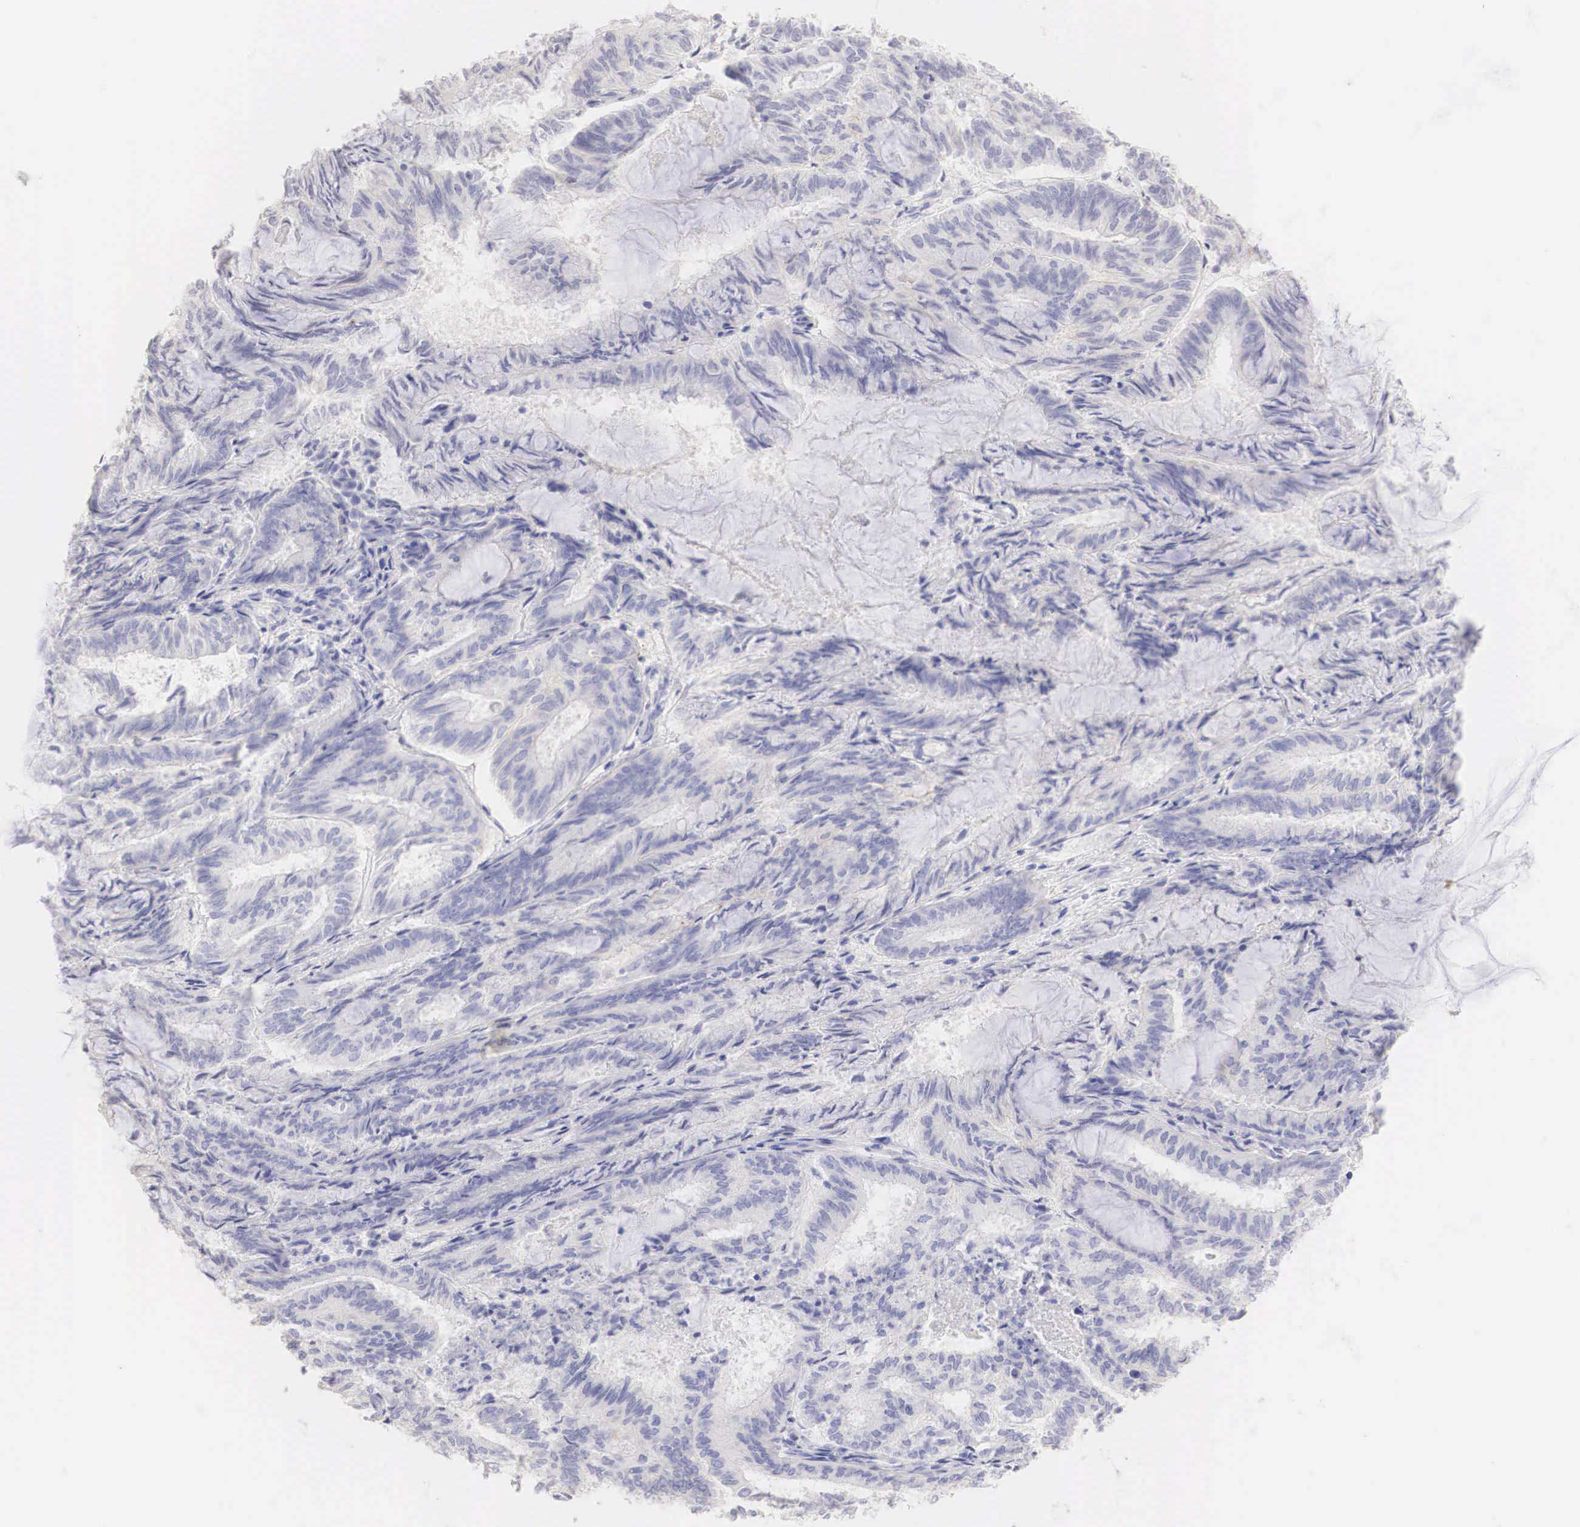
{"staining": {"intensity": "negative", "quantity": "none", "location": "none"}, "tissue": "endometrial cancer", "cell_type": "Tumor cells", "image_type": "cancer", "snomed": [{"axis": "morphology", "description": "Adenocarcinoma, NOS"}, {"axis": "topography", "description": "Endometrium"}], "caption": "IHC of endometrial cancer demonstrates no expression in tumor cells.", "gene": "ERBB2", "patient": {"sex": "female", "age": 59}}